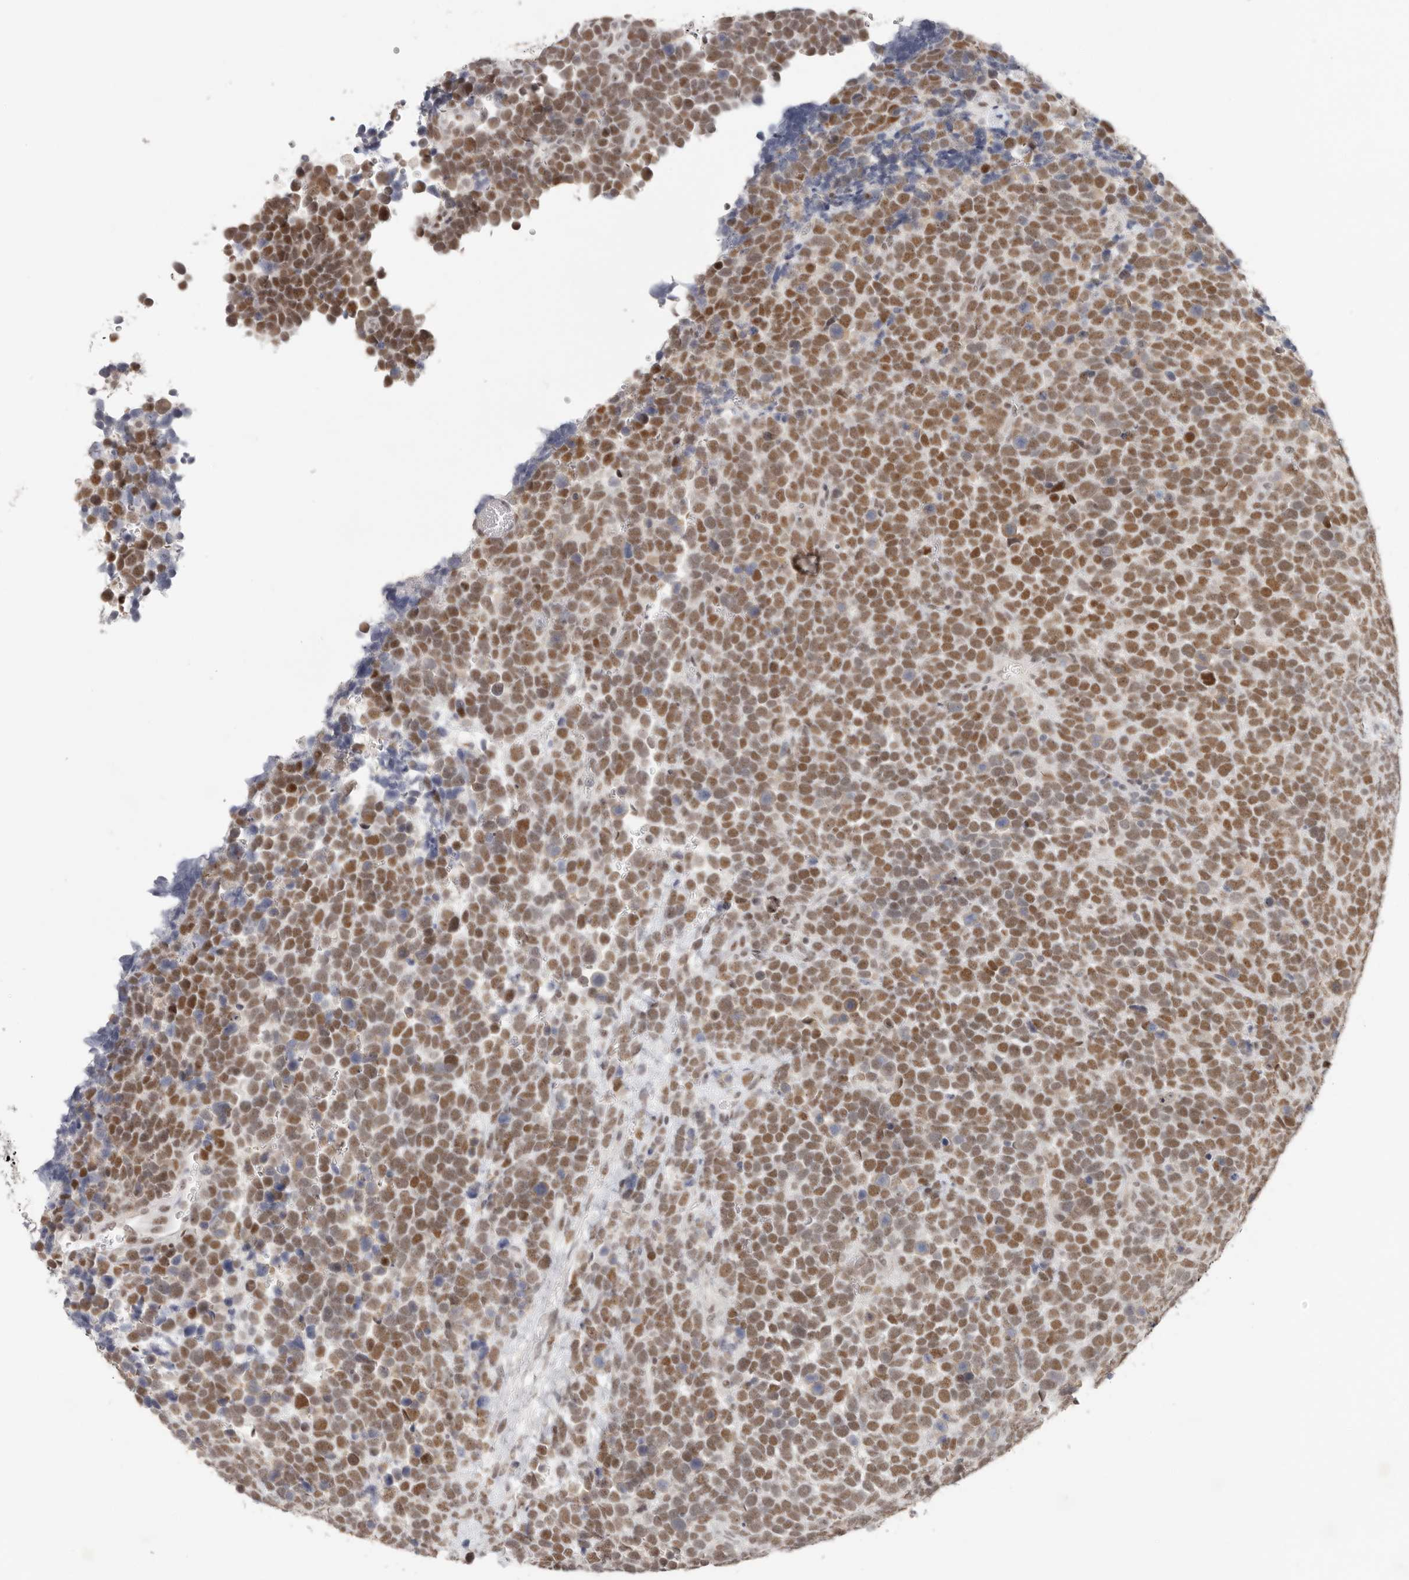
{"staining": {"intensity": "moderate", "quantity": ">75%", "location": "nuclear"}, "tissue": "urothelial cancer", "cell_type": "Tumor cells", "image_type": "cancer", "snomed": [{"axis": "morphology", "description": "Urothelial carcinoma, High grade"}, {"axis": "topography", "description": "Urinary bladder"}], "caption": "Moderate nuclear staining is present in approximately >75% of tumor cells in urothelial carcinoma (high-grade).", "gene": "LARP7", "patient": {"sex": "female", "age": 82}}